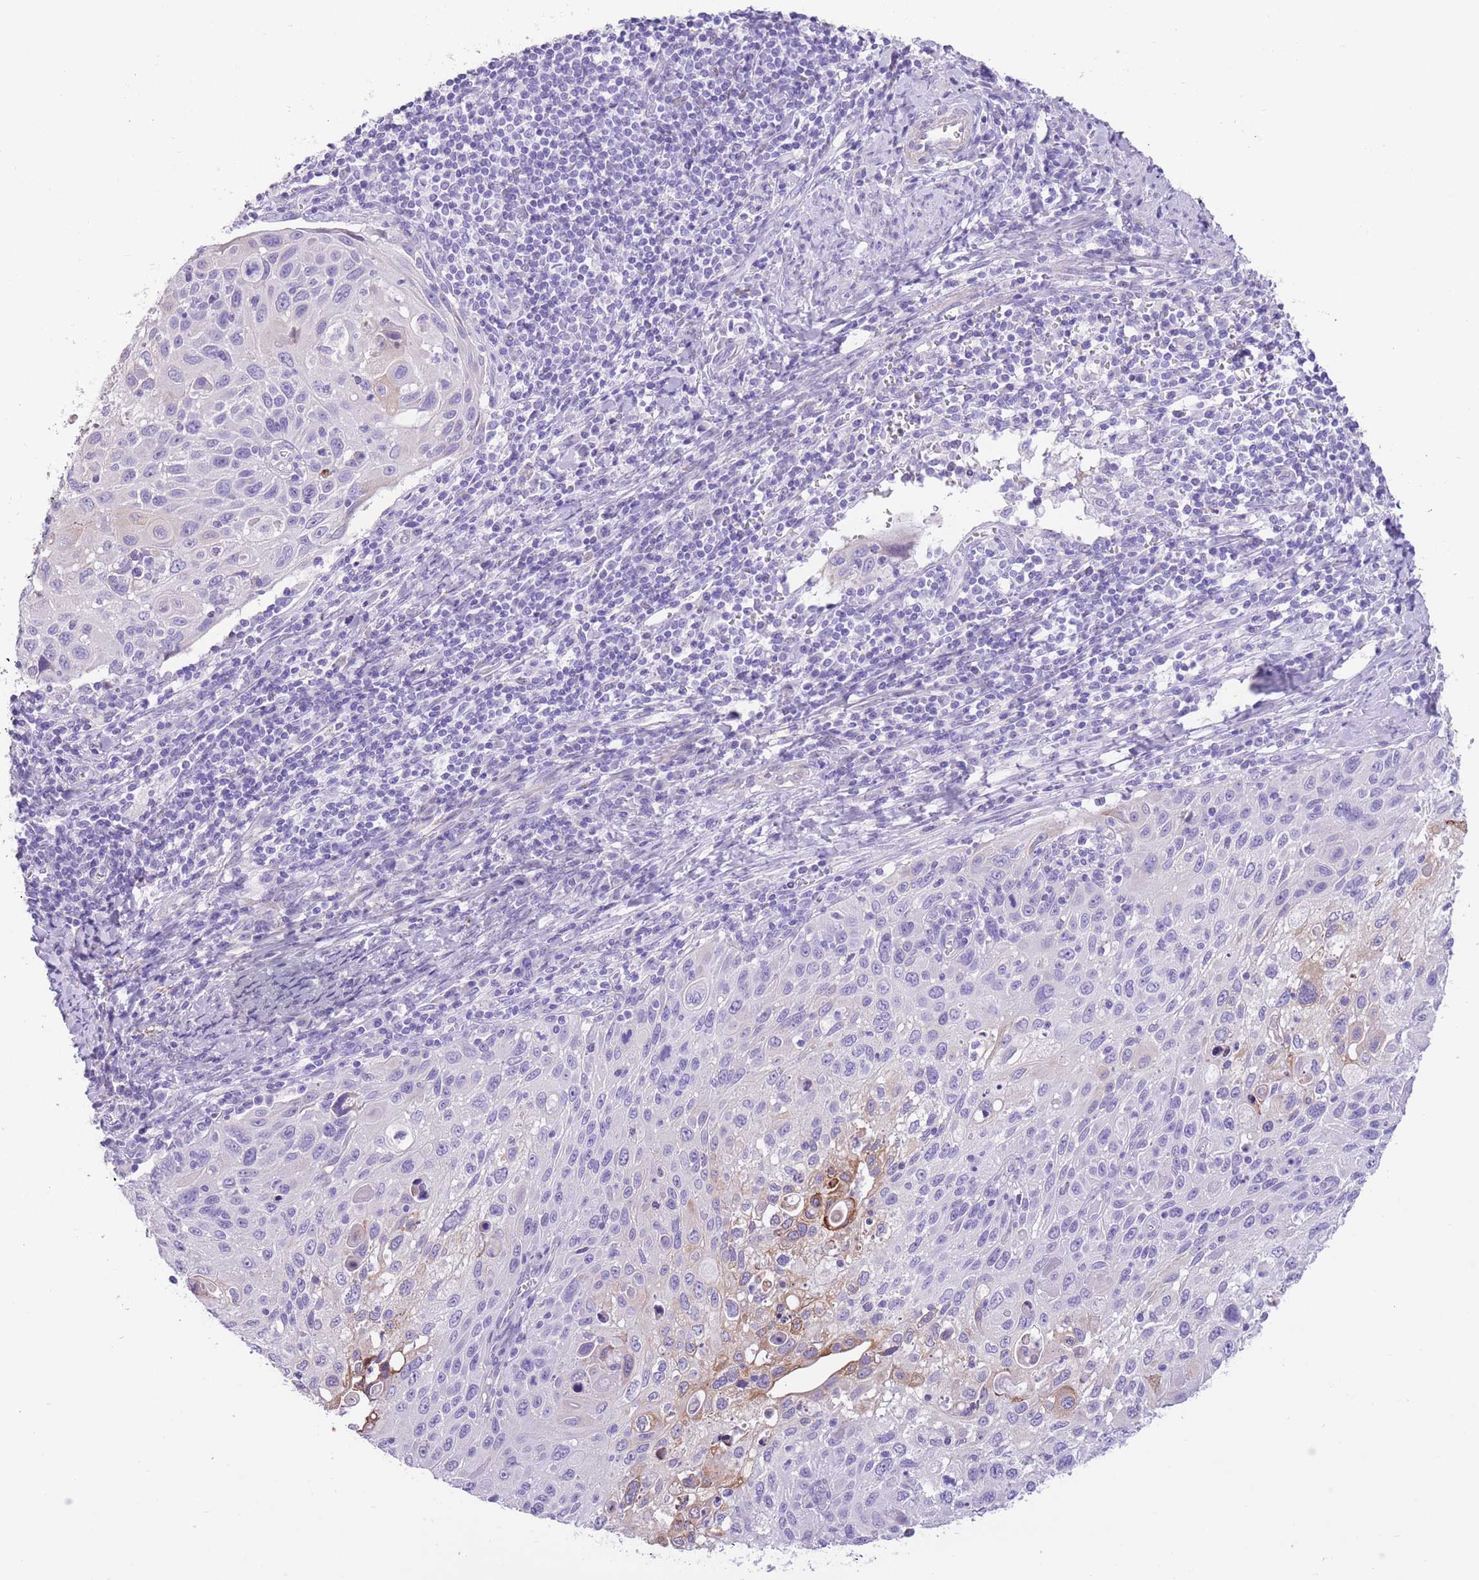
{"staining": {"intensity": "strong", "quantity": "<25%", "location": "cytoplasmic/membranous"}, "tissue": "cervical cancer", "cell_type": "Tumor cells", "image_type": "cancer", "snomed": [{"axis": "morphology", "description": "Squamous cell carcinoma, NOS"}, {"axis": "topography", "description": "Cervix"}], "caption": "Human cervical squamous cell carcinoma stained with a brown dye reveals strong cytoplasmic/membranous positive expression in approximately <25% of tumor cells.", "gene": "RAI2", "patient": {"sex": "female", "age": 70}}